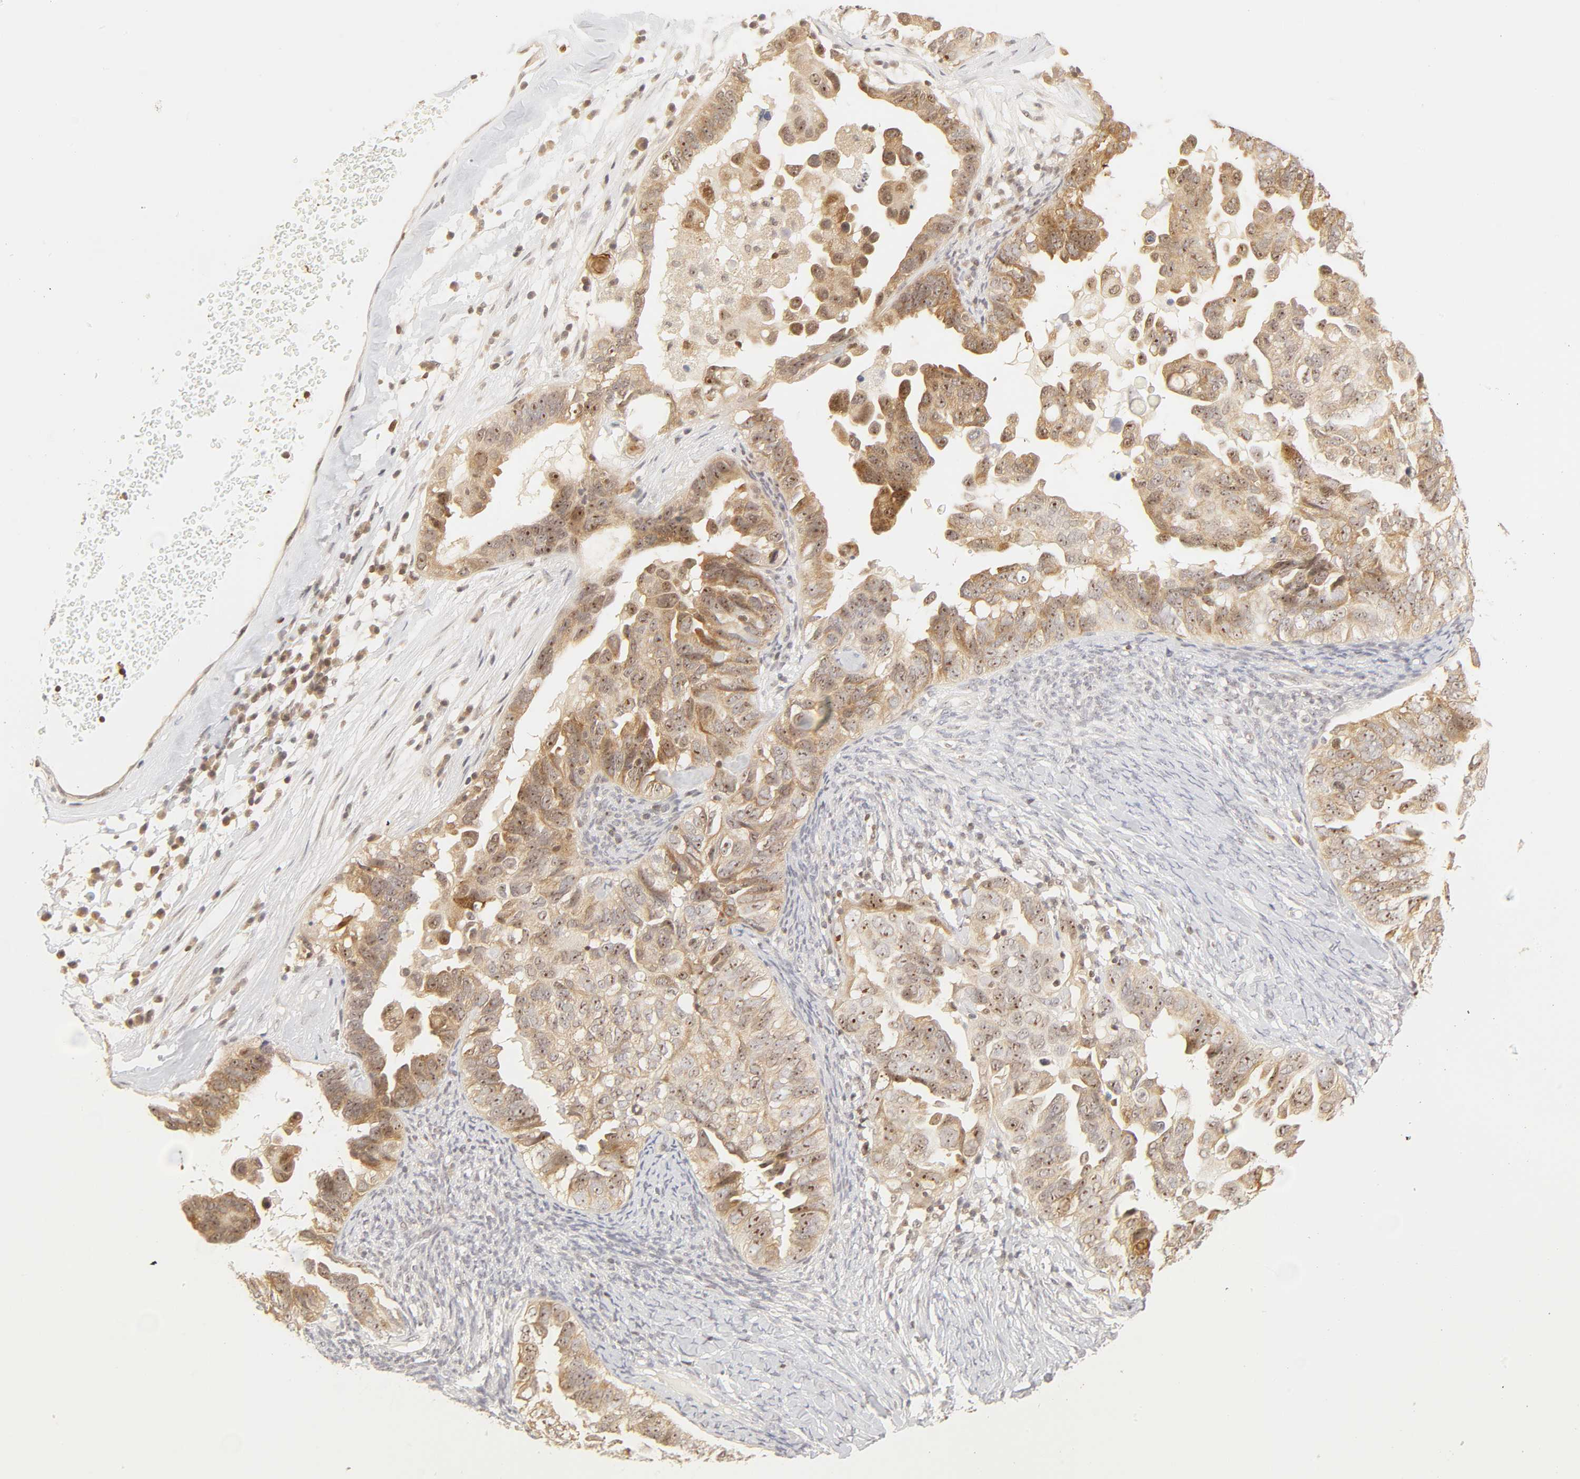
{"staining": {"intensity": "moderate", "quantity": ">75%", "location": "cytoplasmic/membranous,nuclear"}, "tissue": "ovarian cancer", "cell_type": "Tumor cells", "image_type": "cancer", "snomed": [{"axis": "morphology", "description": "Cystadenocarcinoma, serous, NOS"}, {"axis": "topography", "description": "Ovary"}], "caption": "Tumor cells demonstrate medium levels of moderate cytoplasmic/membranous and nuclear staining in approximately >75% of cells in human ovarian cancer.", "gene": "KIF2A", "patient": {"sex": "female", "age": 82}}